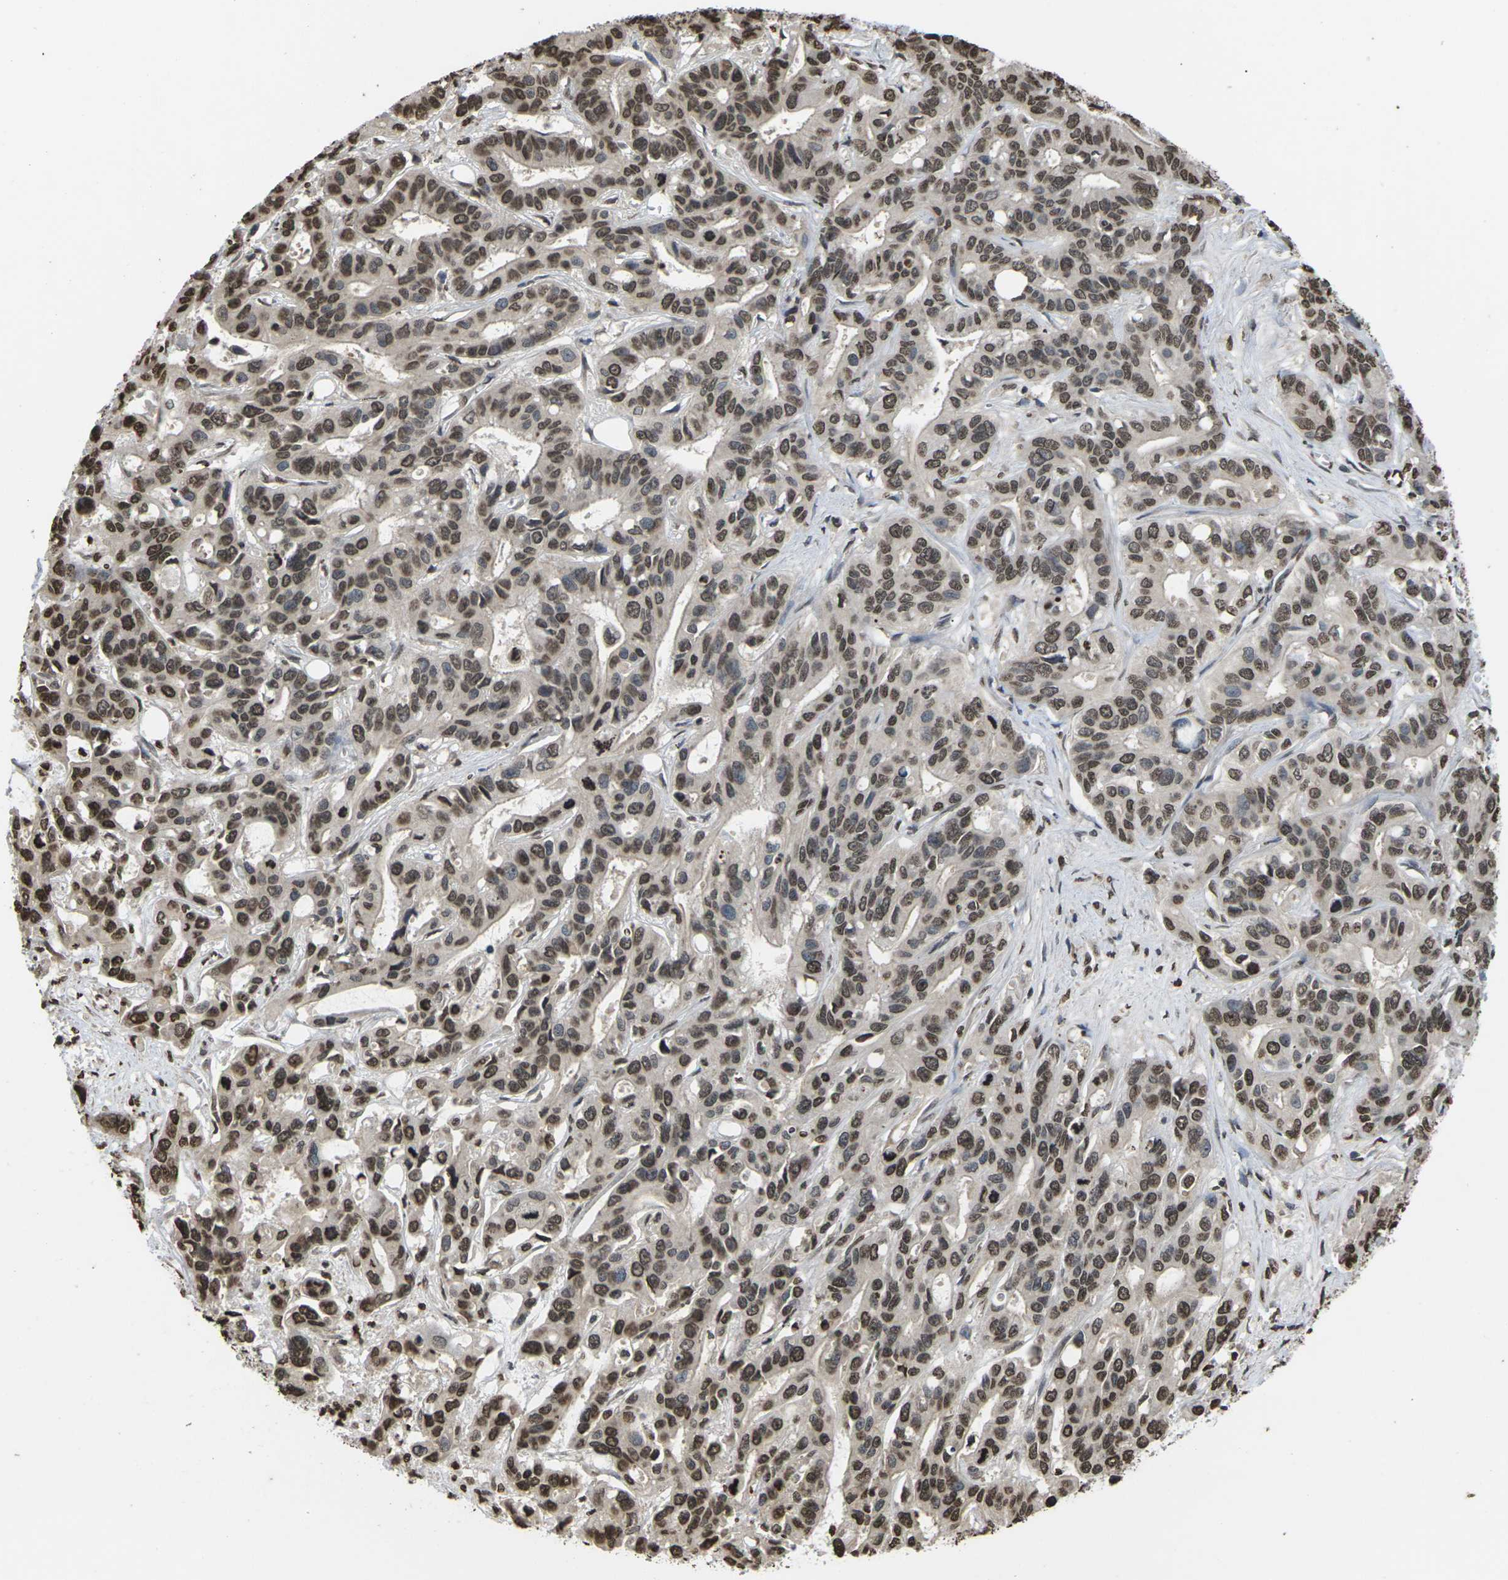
{"staining": {"intensity": "moderate", "quantity": ">75%", "location": "nuclear"}, "tissue": "liver cancer", "cell_type": "Tumor cells", "image_type": "cancer", "snomed": [{"axis": "morphology", "description": "Cholangiocarcinoma"}, {"axis": "topography", "description": "Liver"}], "caption": "IHC image of human cholangiocarcinoma (liver) stained for a protein (brown), which exhibits medium levels of moderate nuclear expression in about >75% of tumor cells.", "gene": "EMSY", "patient": {"sex": "female", "age": 65}}